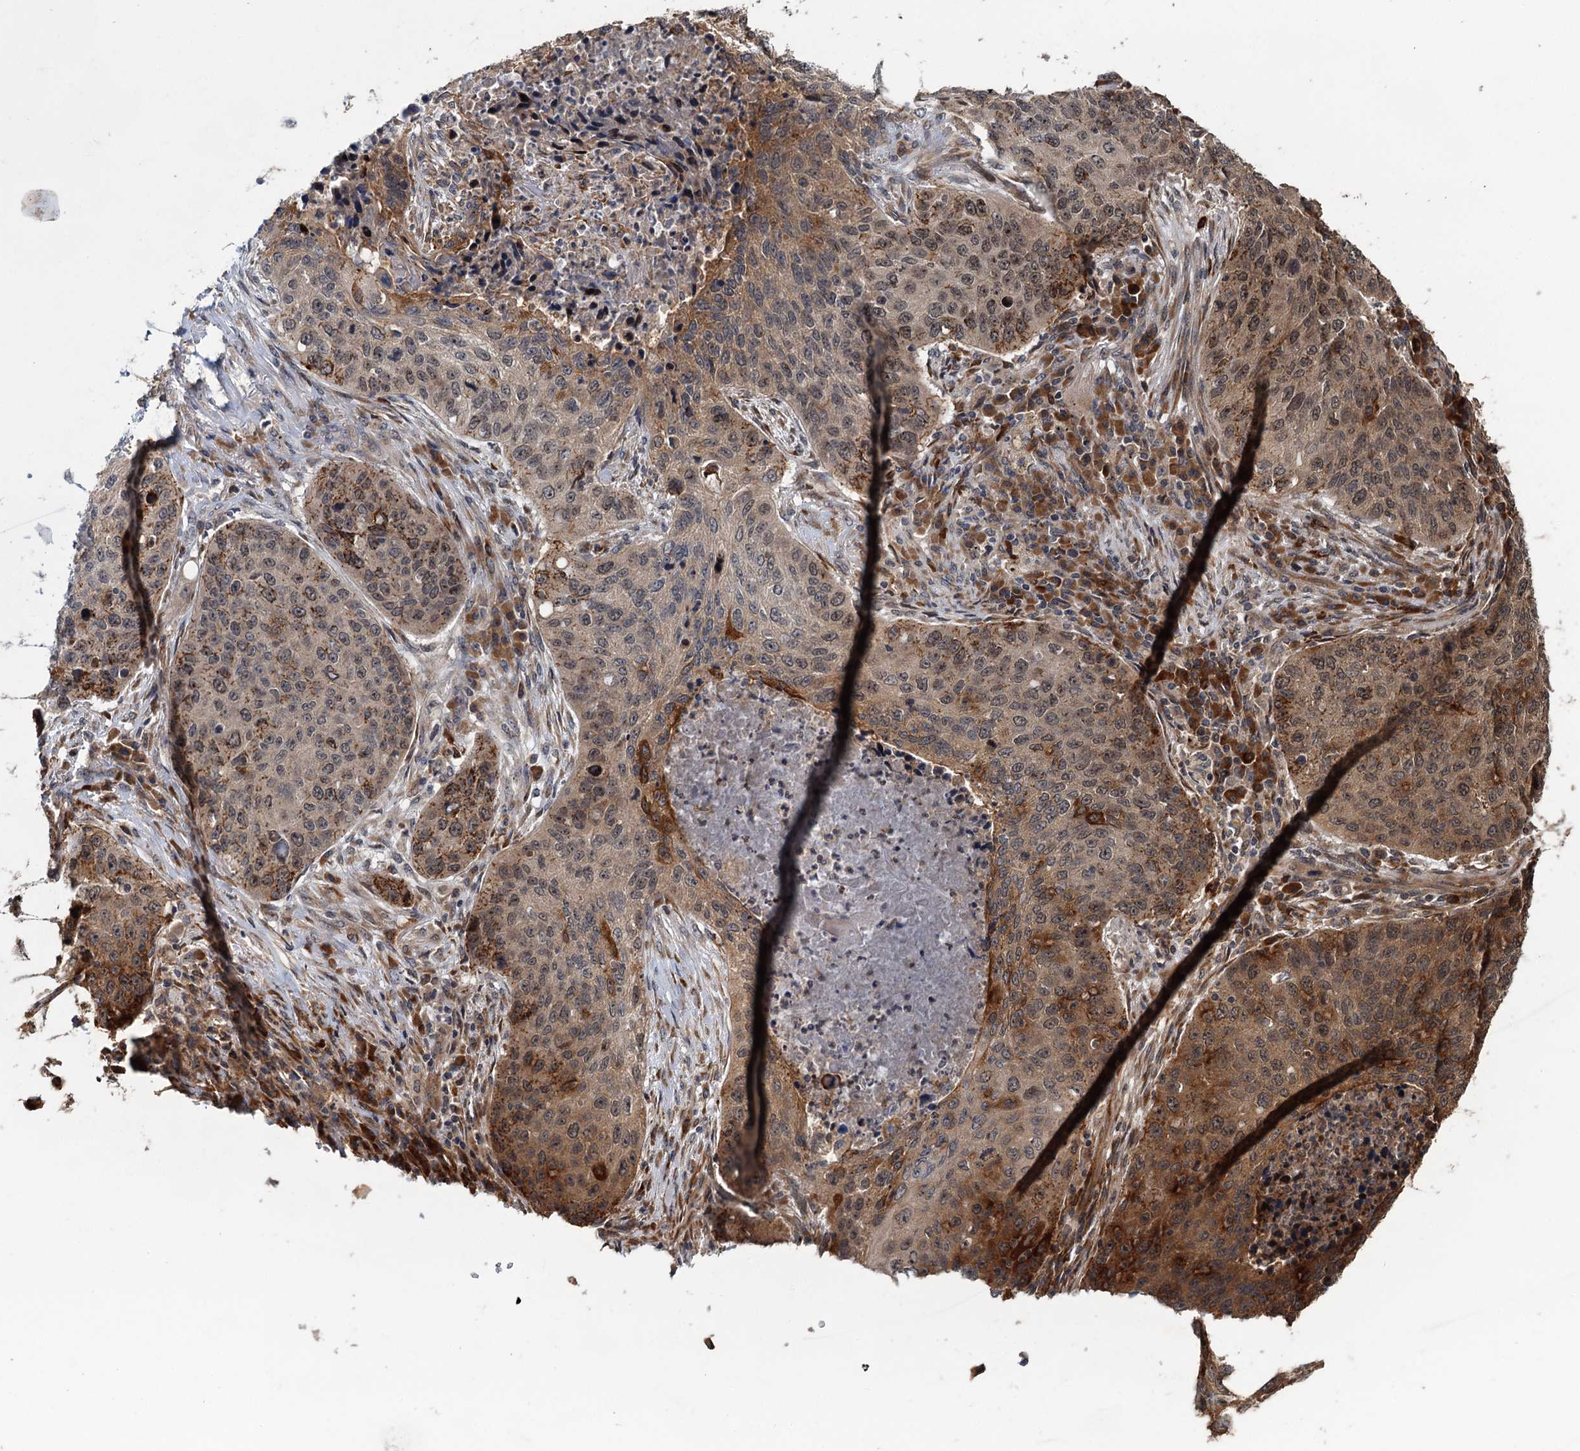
{"staining": {"intensity": "moderate", "quantity": ">75%", "location": "cytoplasmic/membranous"}, "tissue": "lung cancer", "cell_type": "Tumor cells", "image_type": "cancer", "snomed": [{"axis": "morphology", "description": "Squamous cell carcinoma, NOS"}, {"axis": "topography", "description": "Lung"}], "caption": "Approximately >75% of tumor cells in human lung squamous cell carcinoma demonstrate moderate cytoplasmic/membranous protein expression as visualized by brown immunohistochemical staining.", "gene": "KANSL2", "patient": {"sex": "female", "age": 63}}